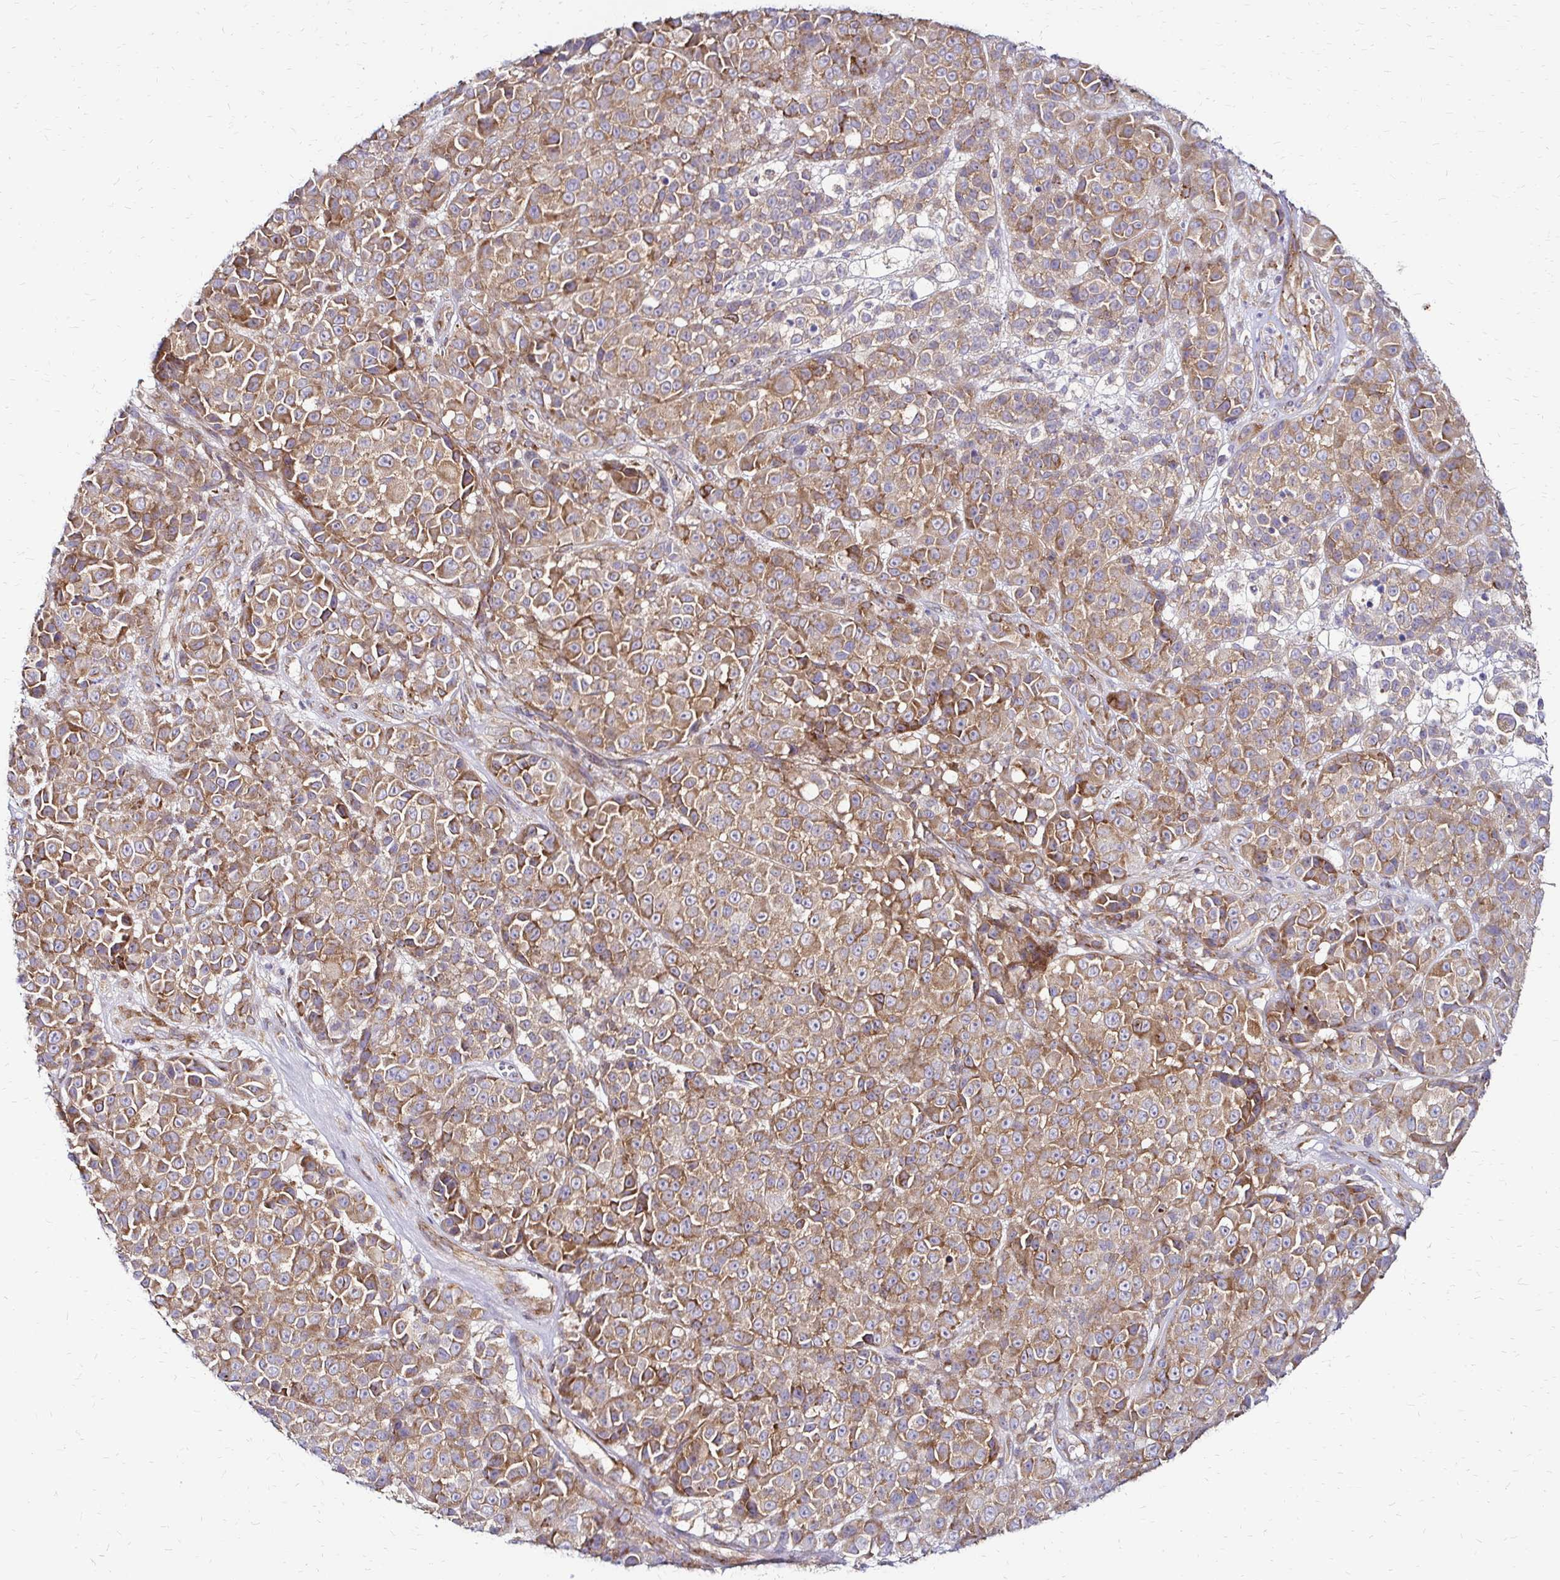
{"staining": {"intensity": "moderate", "quantity": ">75%", "location": "cytoplasmic/membranous"}, "tissue": "melanoma", "cell_type": "Tumor cells", "image_type": "cancer", "snomed": [{"axis": "morphology", "description": "Malignant melanoma, NOS"}, {"axis": "topography", "description": "Skin"}, {"axis": "topography", "description": "Skin of back"}], "caption": "Approximately >75% of tumor cells in human melanoma show moderate cytoplasmic/membranous protein expression as visualized by brown immunohistochemical staining.", "gene": "IDUA", "patient": {"sex": "male", "age": 91}}